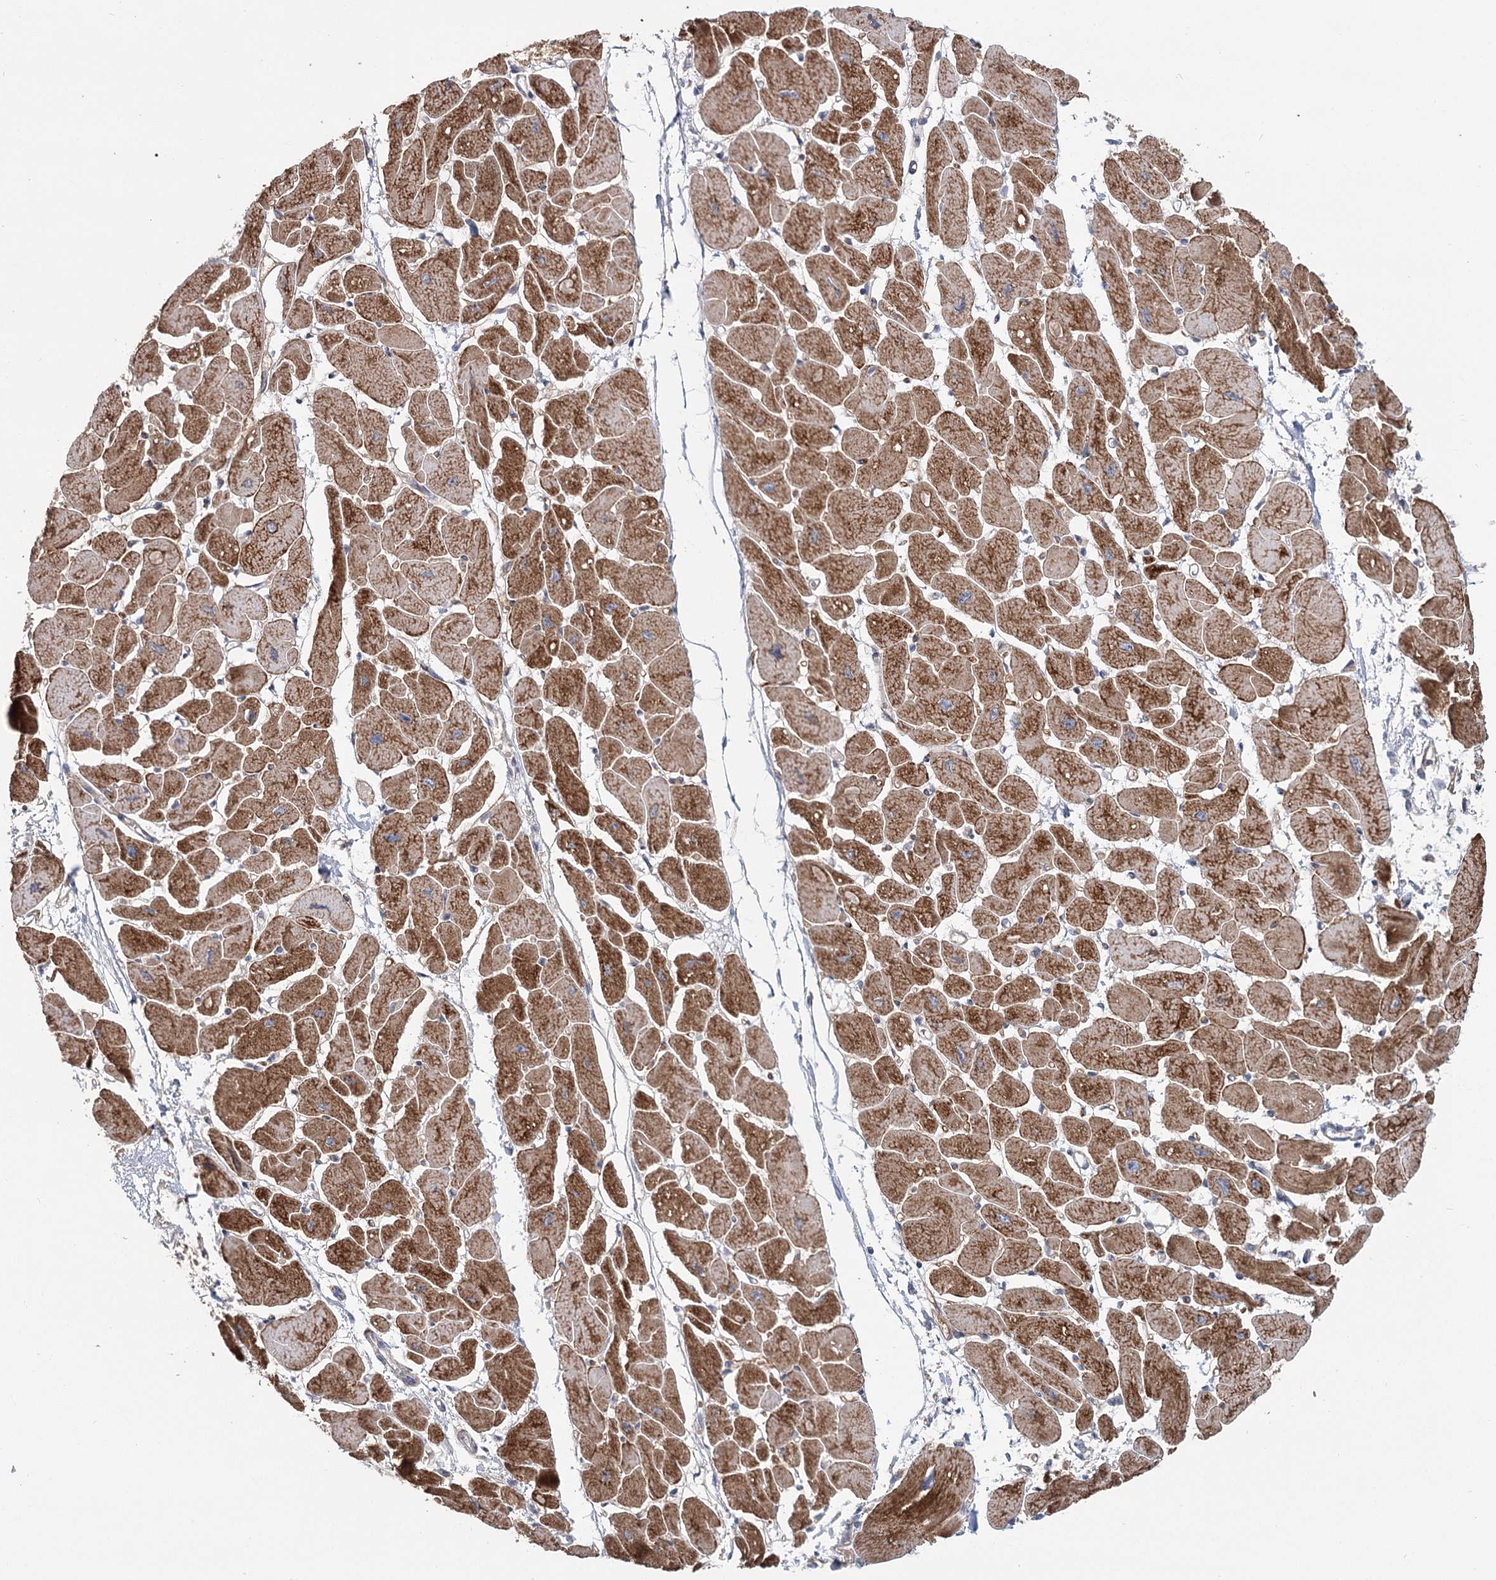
{"staining": {"intensity": "moderate", "quantity": ">75%", "location": "cytoplasmic/membranous"}, "tissue": "heart muscle", "cell_type": "Cardiomyocytes", "image_type": "normal", "snomed": [{"axis": "morphology", "description": "Normal tissue, NOS"}, {"axis": "topography", "description": "Heart"}], "caption": "IHC staining of benign heart muscle, which displays medium levels of moderate cytoplasmic/membranous staining in about >75% of cardiomyocytes indicating moderate cytoplasmic/membranous protein staining. The staining was performed using DAB (brown) for protein detection and nuclei were counterstained in hematoxylin (blue).", "gene": "MAP3K13", "patient": {"sex": "female", "age": 54}}